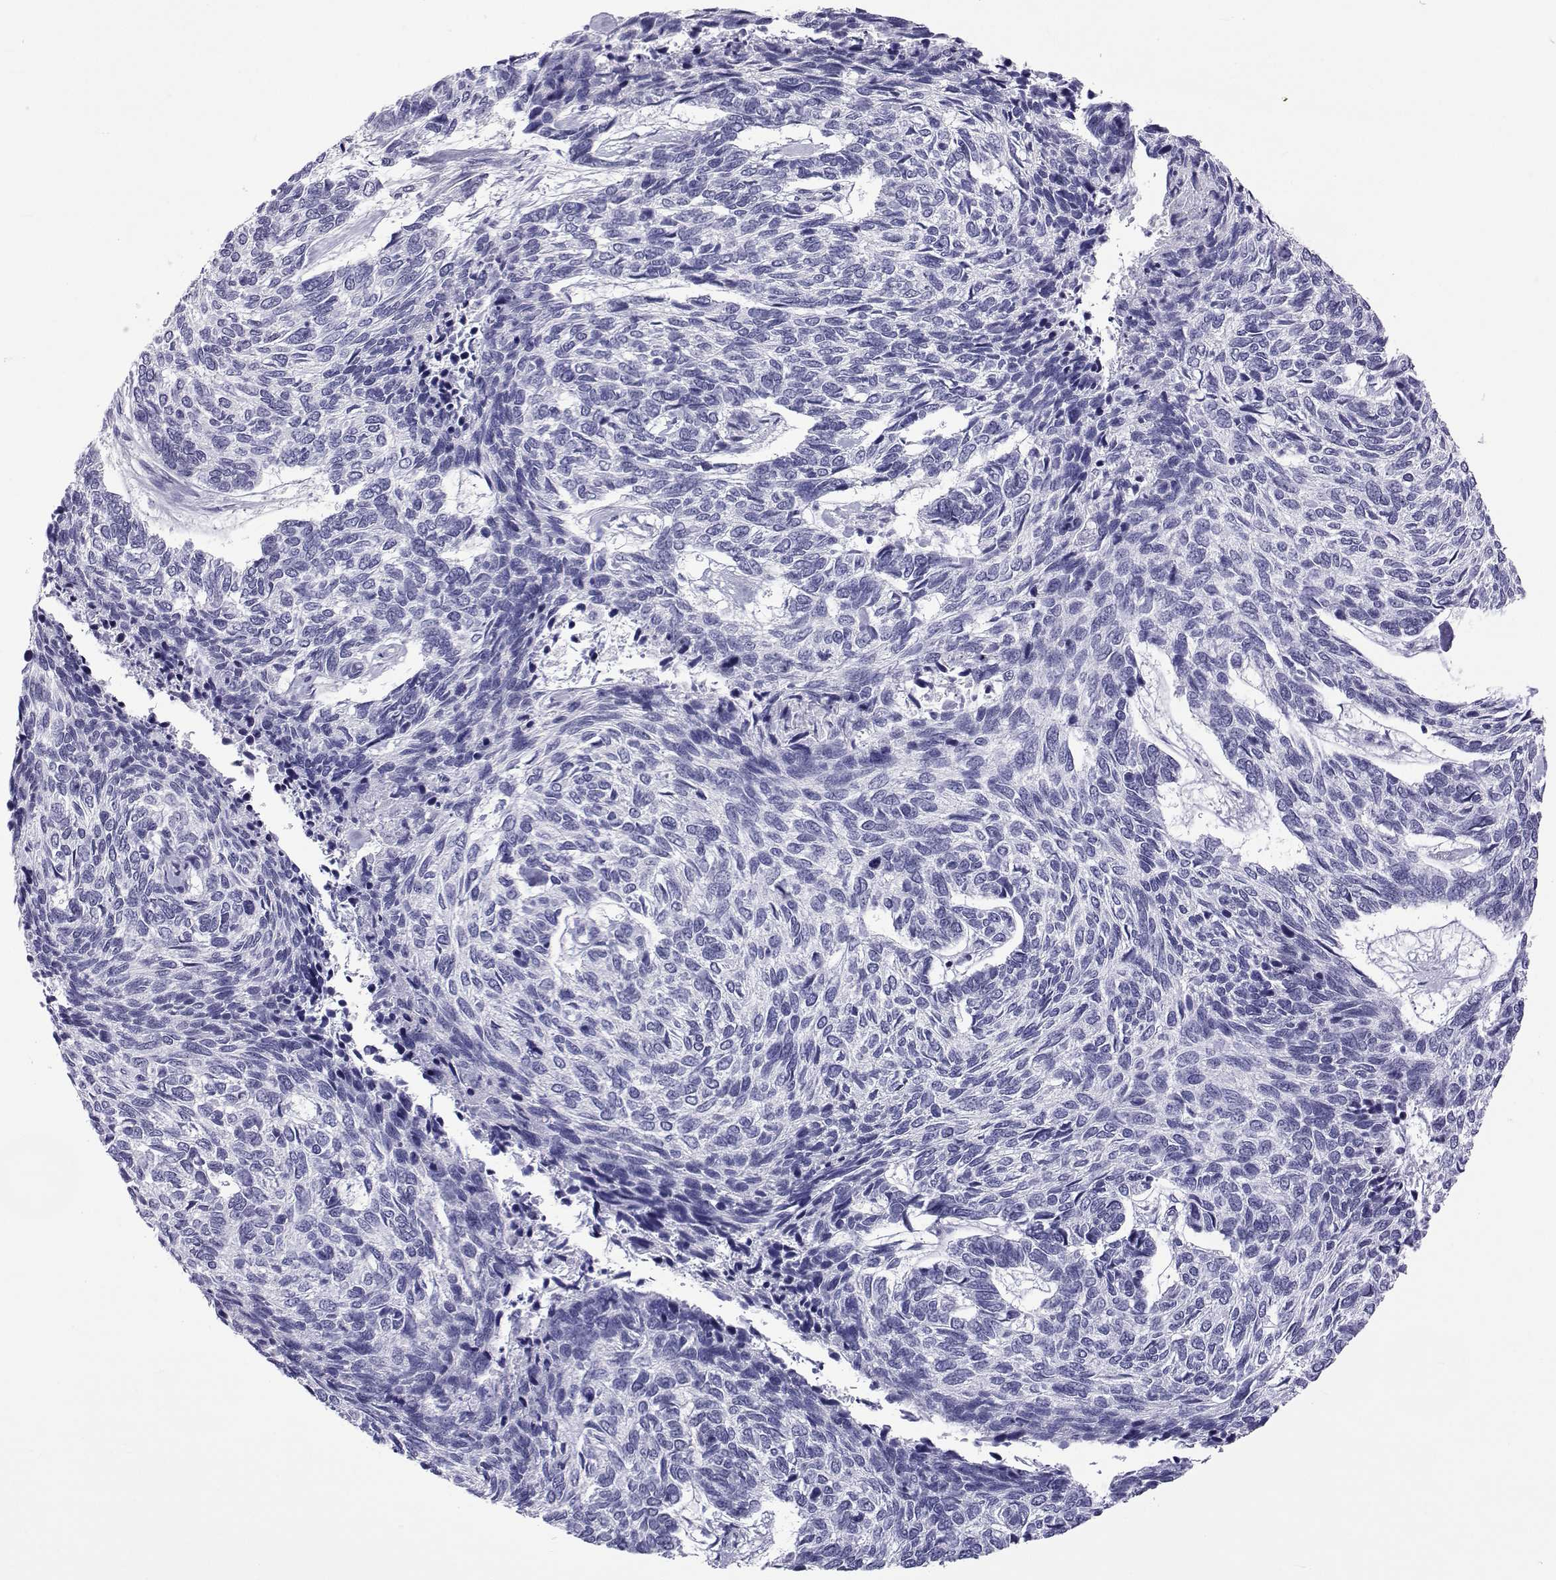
{"staining": {"intensity": "negative", "quantity": "none", "location": "none"}, "tissue": "skin cancer", "cell_type": "Tumor cells", "image_type": "cancer", "snomed": [{"axis": "morphology", "description": "Basal cell carcinoma"}, {"axis": "topography", "description": "Skin"}], "caption": "IHC of human basal cell carcinoma (skin) reveals no staining in tumor cells. (DAB (3,3'-diaminobenzidine) immunohistochemistry (IHC) with hematoxylin counter stain).", "gene": "ACTL7A", "patient": {"sex": "female", "age": 65}}